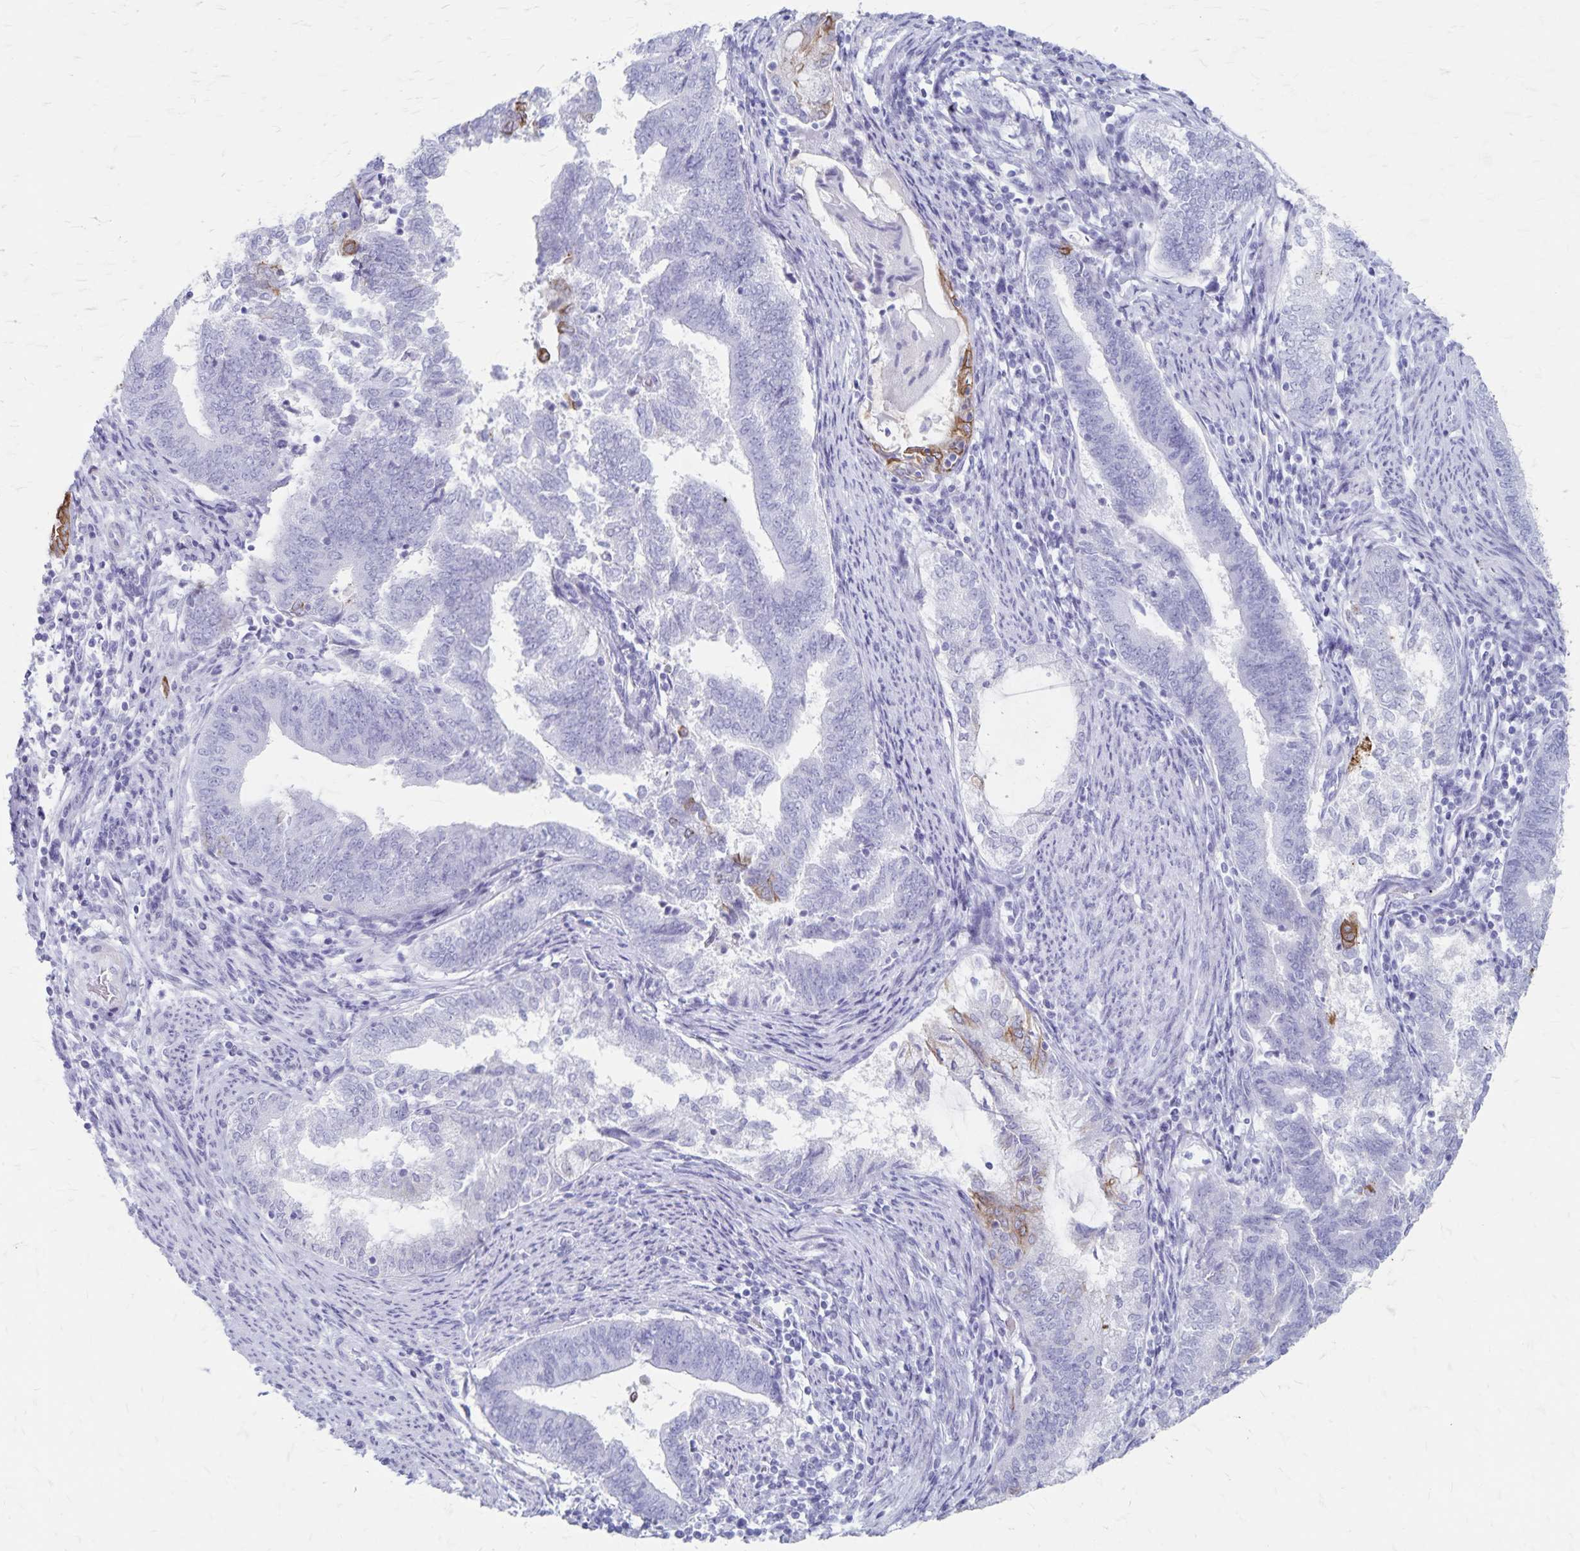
{"staining": {"intensity": "moderate", "quantity": "<25%", "location": "cytoplasmic/membranous"}, "tissue": "endometrial cancer", "cell_type": "Tumor cells", "image_type": "cancer", "snomed": [{"axis": "morphology", "description": "Adenocarcinoma, NOS"}, {"axis": "topography", "description": "Endometrium"}], "caption": "Endometrial adenocarcinoma stained with DAB immunohistochemistry (IHC) demonstrates low levels of moderate cytoplasmic/membranous staining in approximately <25% of tumor cells.", "gene": "GPBAR1", "patient": {"sex": "female", "age": 65}}